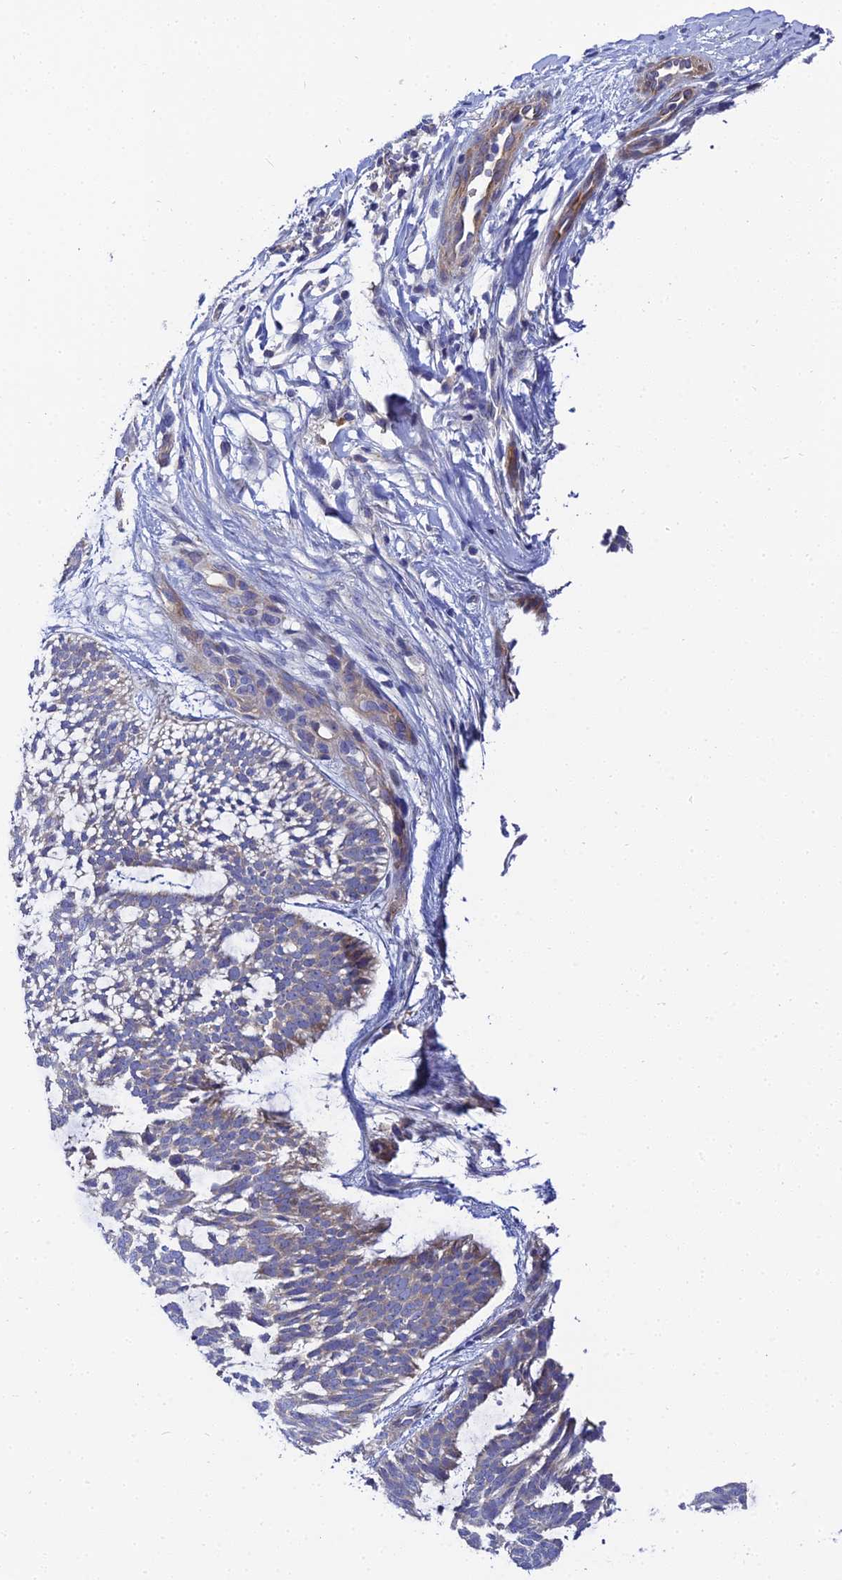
{"staining": {"intensity": "negative", "quantity": "none", "location": "none"}, "tissue": "skin cancer", "cell_type": "Tumor cells", "image_type": "cancer", "snomed": [{"axis": "morphology", "description": "Basal cell carcinoma"}, {"axis": "topography", "description": "Skin"}], "caption": "DAB (3,3'-diaminobenzidine) immunohistochemical staining of human skin cancer shows no significant staining in tumor cells.", "gene": "APOBEC3H", "patient": {"sex": "male", "age": 88}}